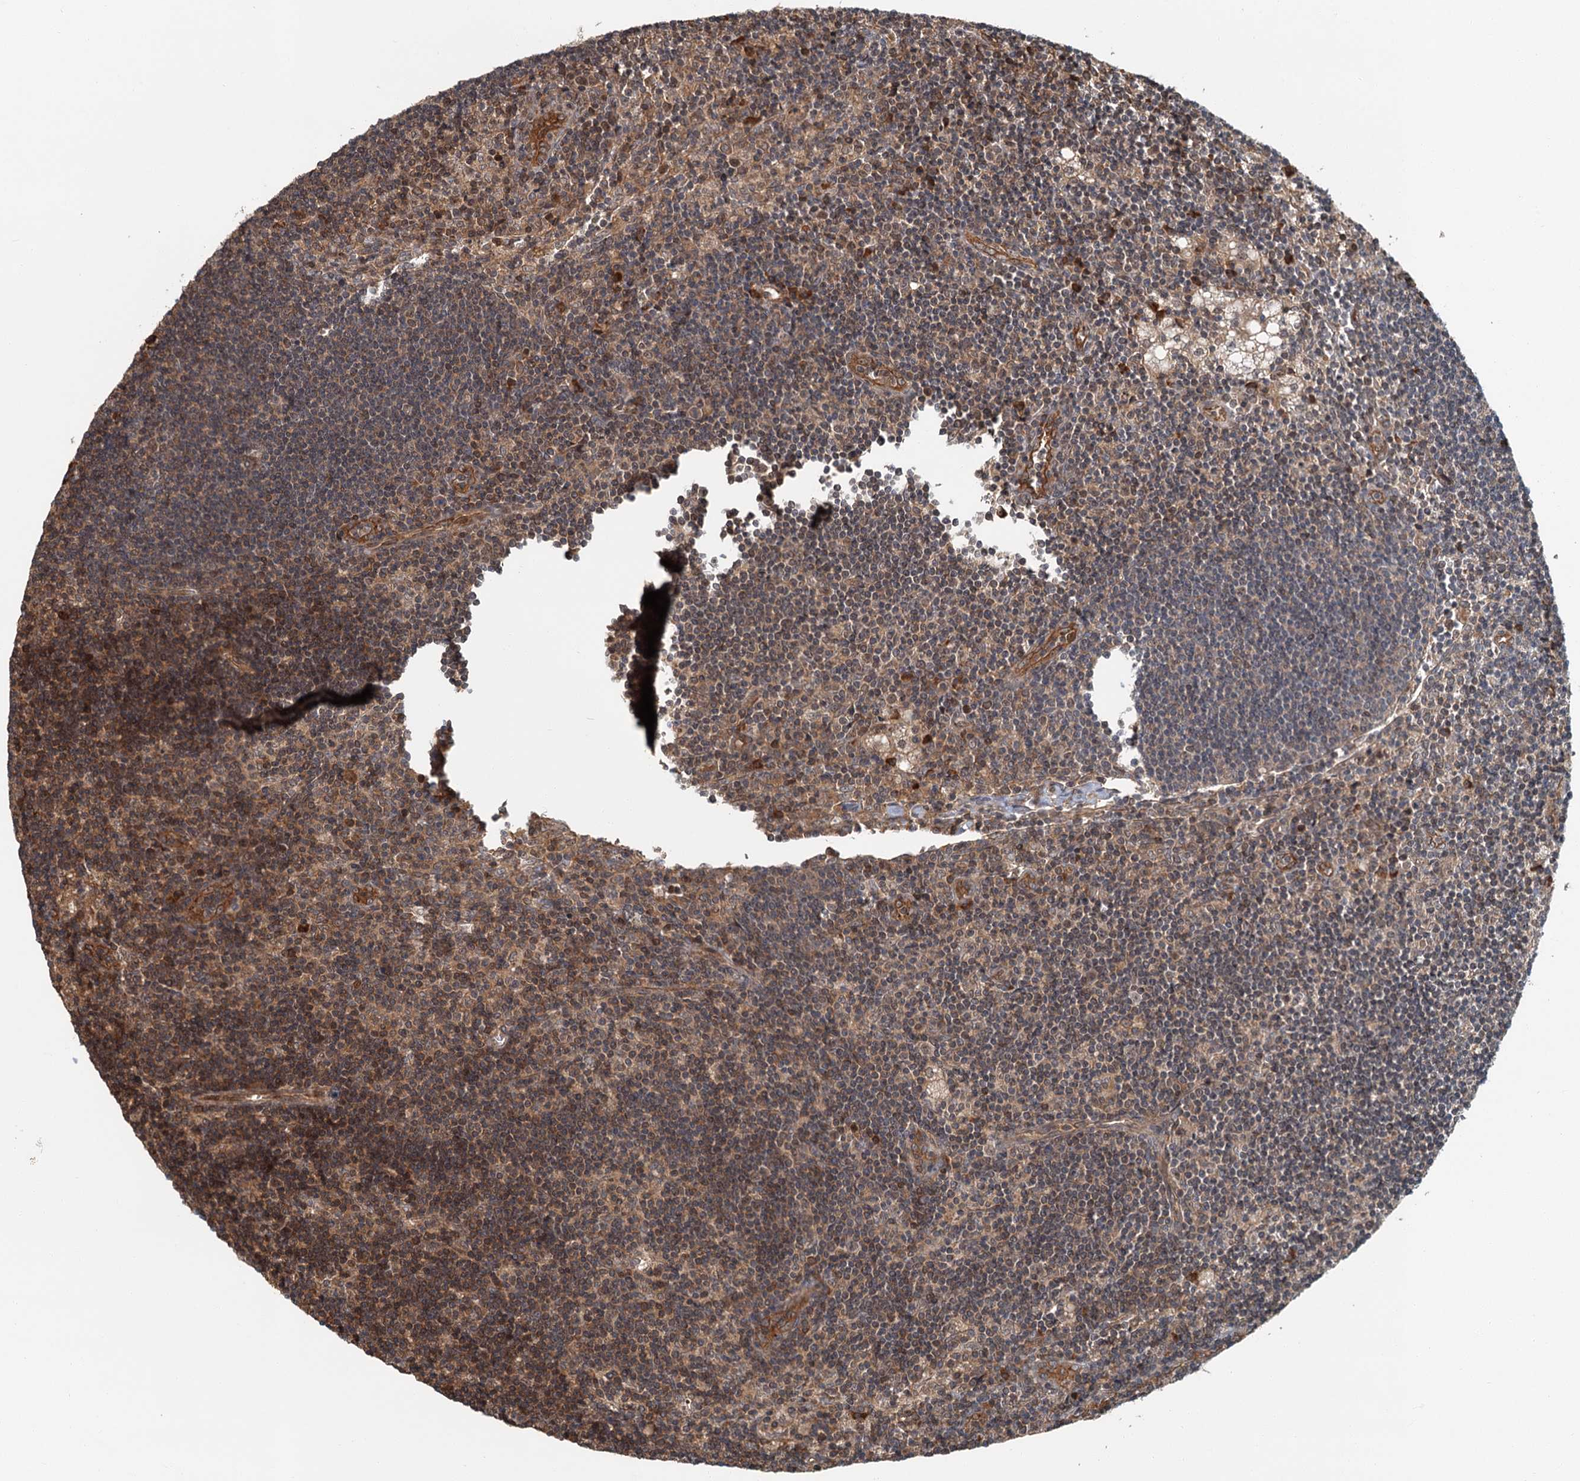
{"staining": {"intensity": "weak", "quantity": ">75%", "location": "cytoplasmic/membranous"}, "tissue": "lymph node", "cell_type": "Germinal center cells", "image_type": "normal", "snomed": [{"axis": "morphology", "description": "Normal tissue, NOS"}, {"axis": "topography", "description": "Lymph node"}], "caption": "Germinal center cells demonstrate low levels of weak cytoplasmic/membranous expression in about >75% of cells in unremarkable lymph node.", "gene": "ZNF527", "patient": {"sex": "male", "age": 24}}